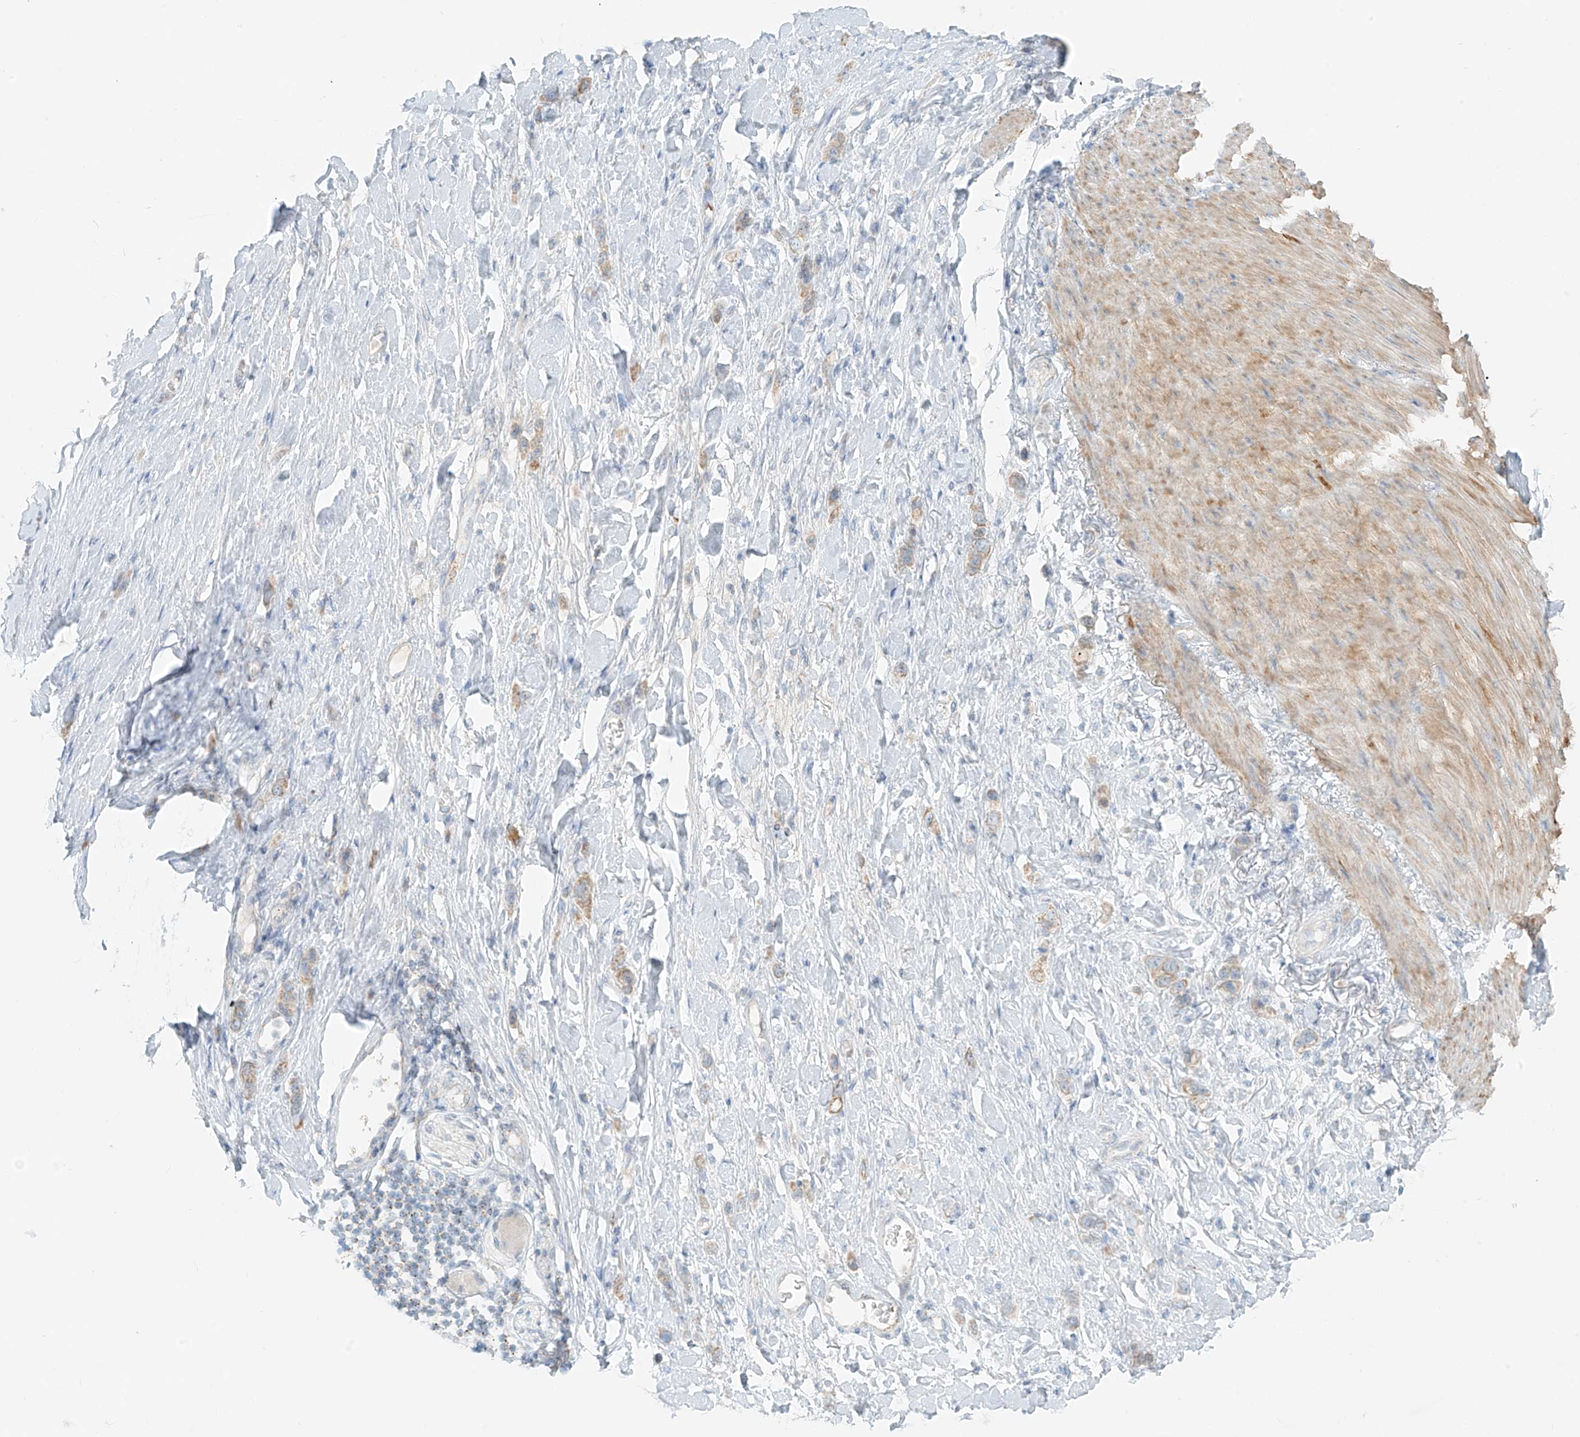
{"staining": {"intensity": "moderate", "quantity": ">75%", "location": "cytoplasmic/membranous"}, "tissue": "stomach cancer", "cell_type": "Tumor cells", "image_type": "cancer", "snomed": [{"axis": "morphology", "description": "Adenocarcinoma, NOS"}, {"axis": "topography", "description": "Stomach"}], "caption": "Tumor cells display medium levels of moderate cytoplasmic/membranous staining in about >75% of cells in human stomach cancer.", "gene": "UST", "patient": {"sex": "female", "age": 65}}